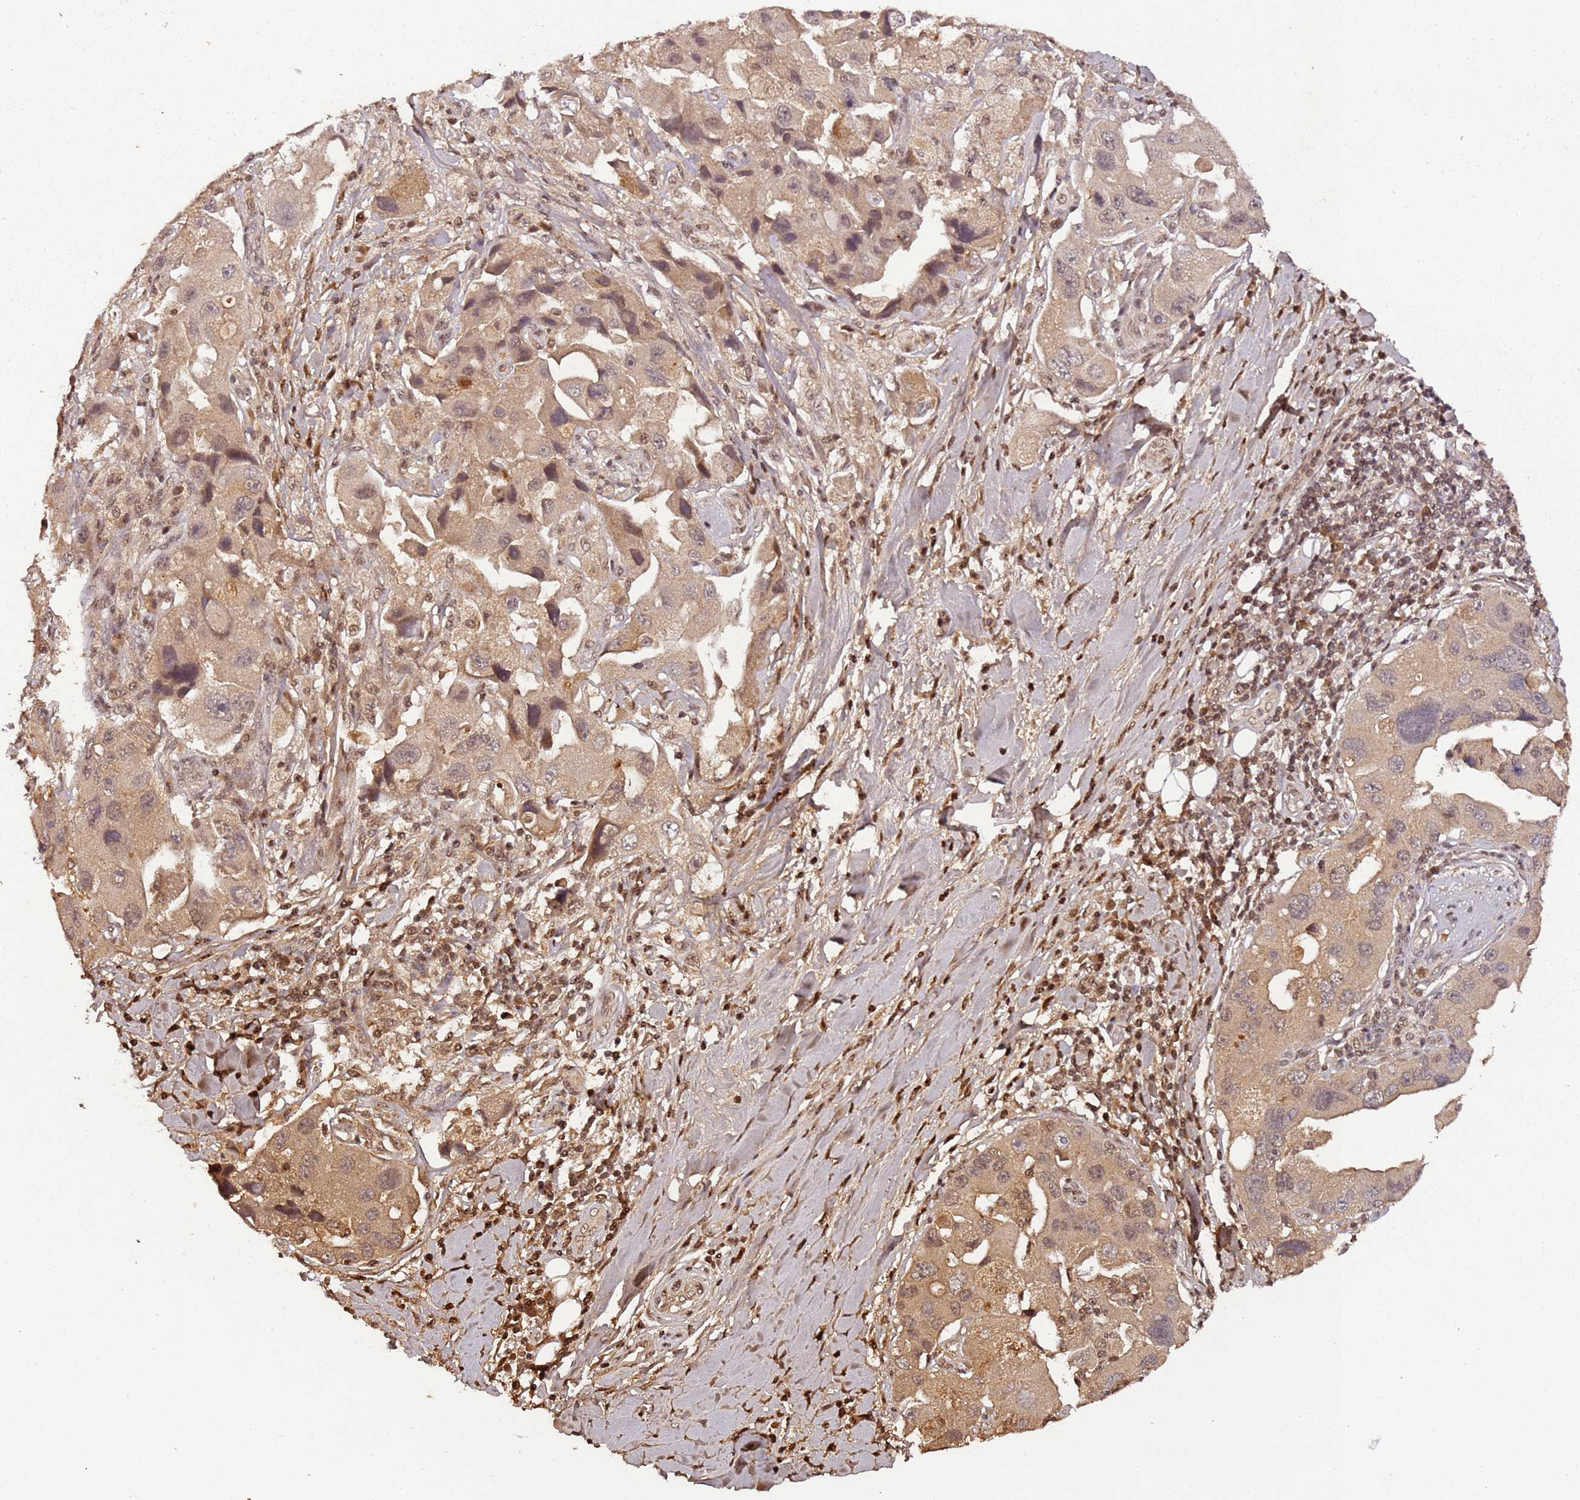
{"staining": {"intensity": "moderate", "quantity": "<25%", "location": "nuclear"}, "tissue": "lung cancer", "cell_type": "Tumor cells", "image_type": "cancer", "snomed": [{"axis": "morphology", "description": "Adenocarcinoma, NOS"}, {"axis": "topography", "description": "Lung"}], "caption": "Human lung cancer (adenocarcinoma) stained for a protein (brown) shows moderate nuclear positive staining in approximately <25% of tumor cells.", "gene": "COL1A2", "patient": {"sex": "female", "age": 54}}